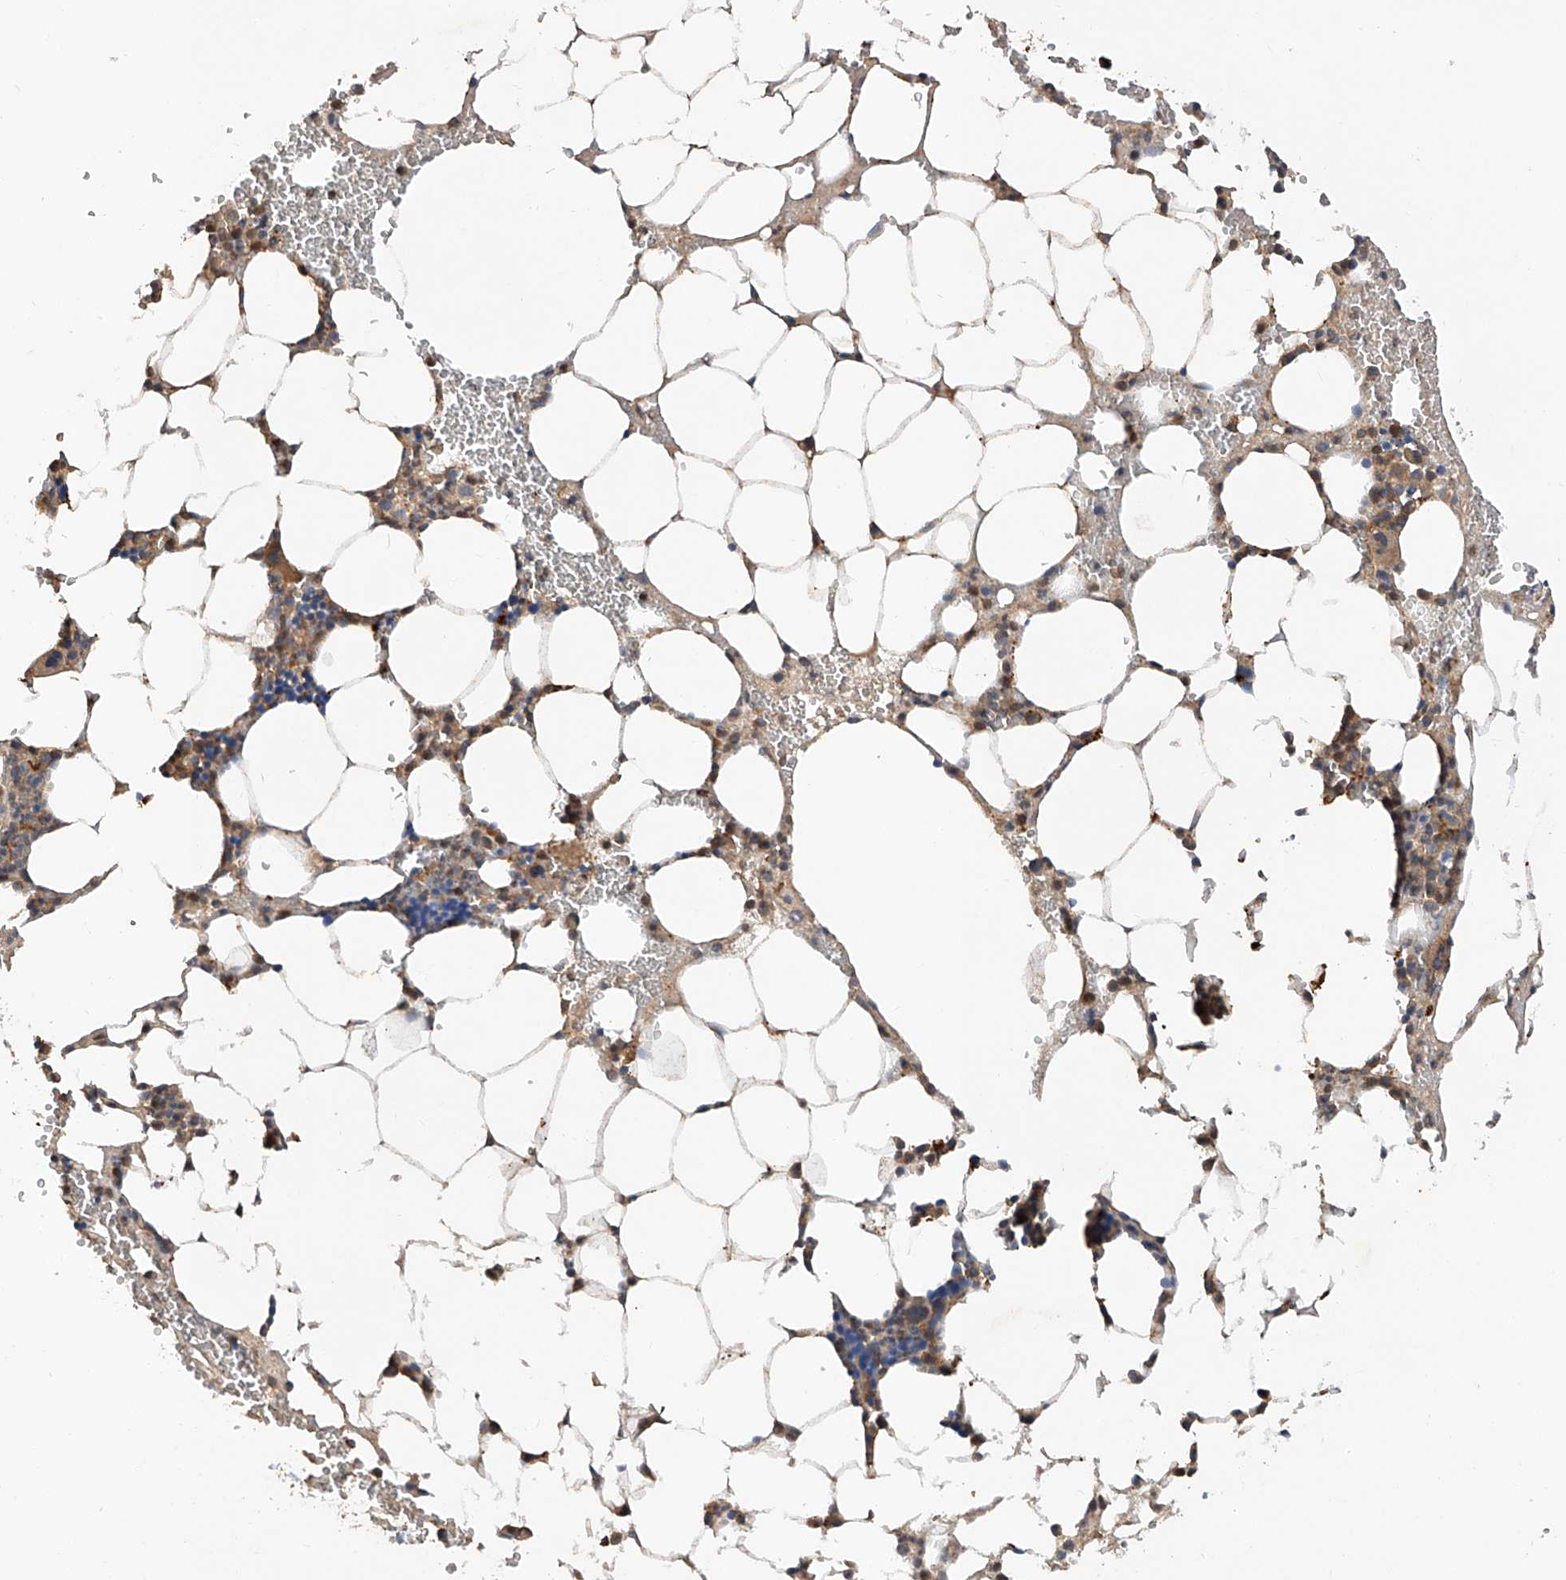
{"staining": {"intensity": "moderate", "quantity": "25%-75%", "location": "cytoplasmic/membranous"}, "tissue": "bone marrow", "cell_type": "Hematopoietic cells", "image_type": "normal", "snomed": [{"axis": "morphology", "description": "Normal tissue, NOS"}, {"axis": "morphology", "description": "Inflammation, NOS"}, {"axis": "topography", "description": "Bone marrow"}], "caption": "A micrograph showing moderate cytoplasmic/membranous positivity in about 25%-75% of hematopoietic cells in unremarkable bone marrow, as visualized by brown immunohistochemical staining.", "gene": "RILPL2", "patient": {"sex": "female", "age": 78}}